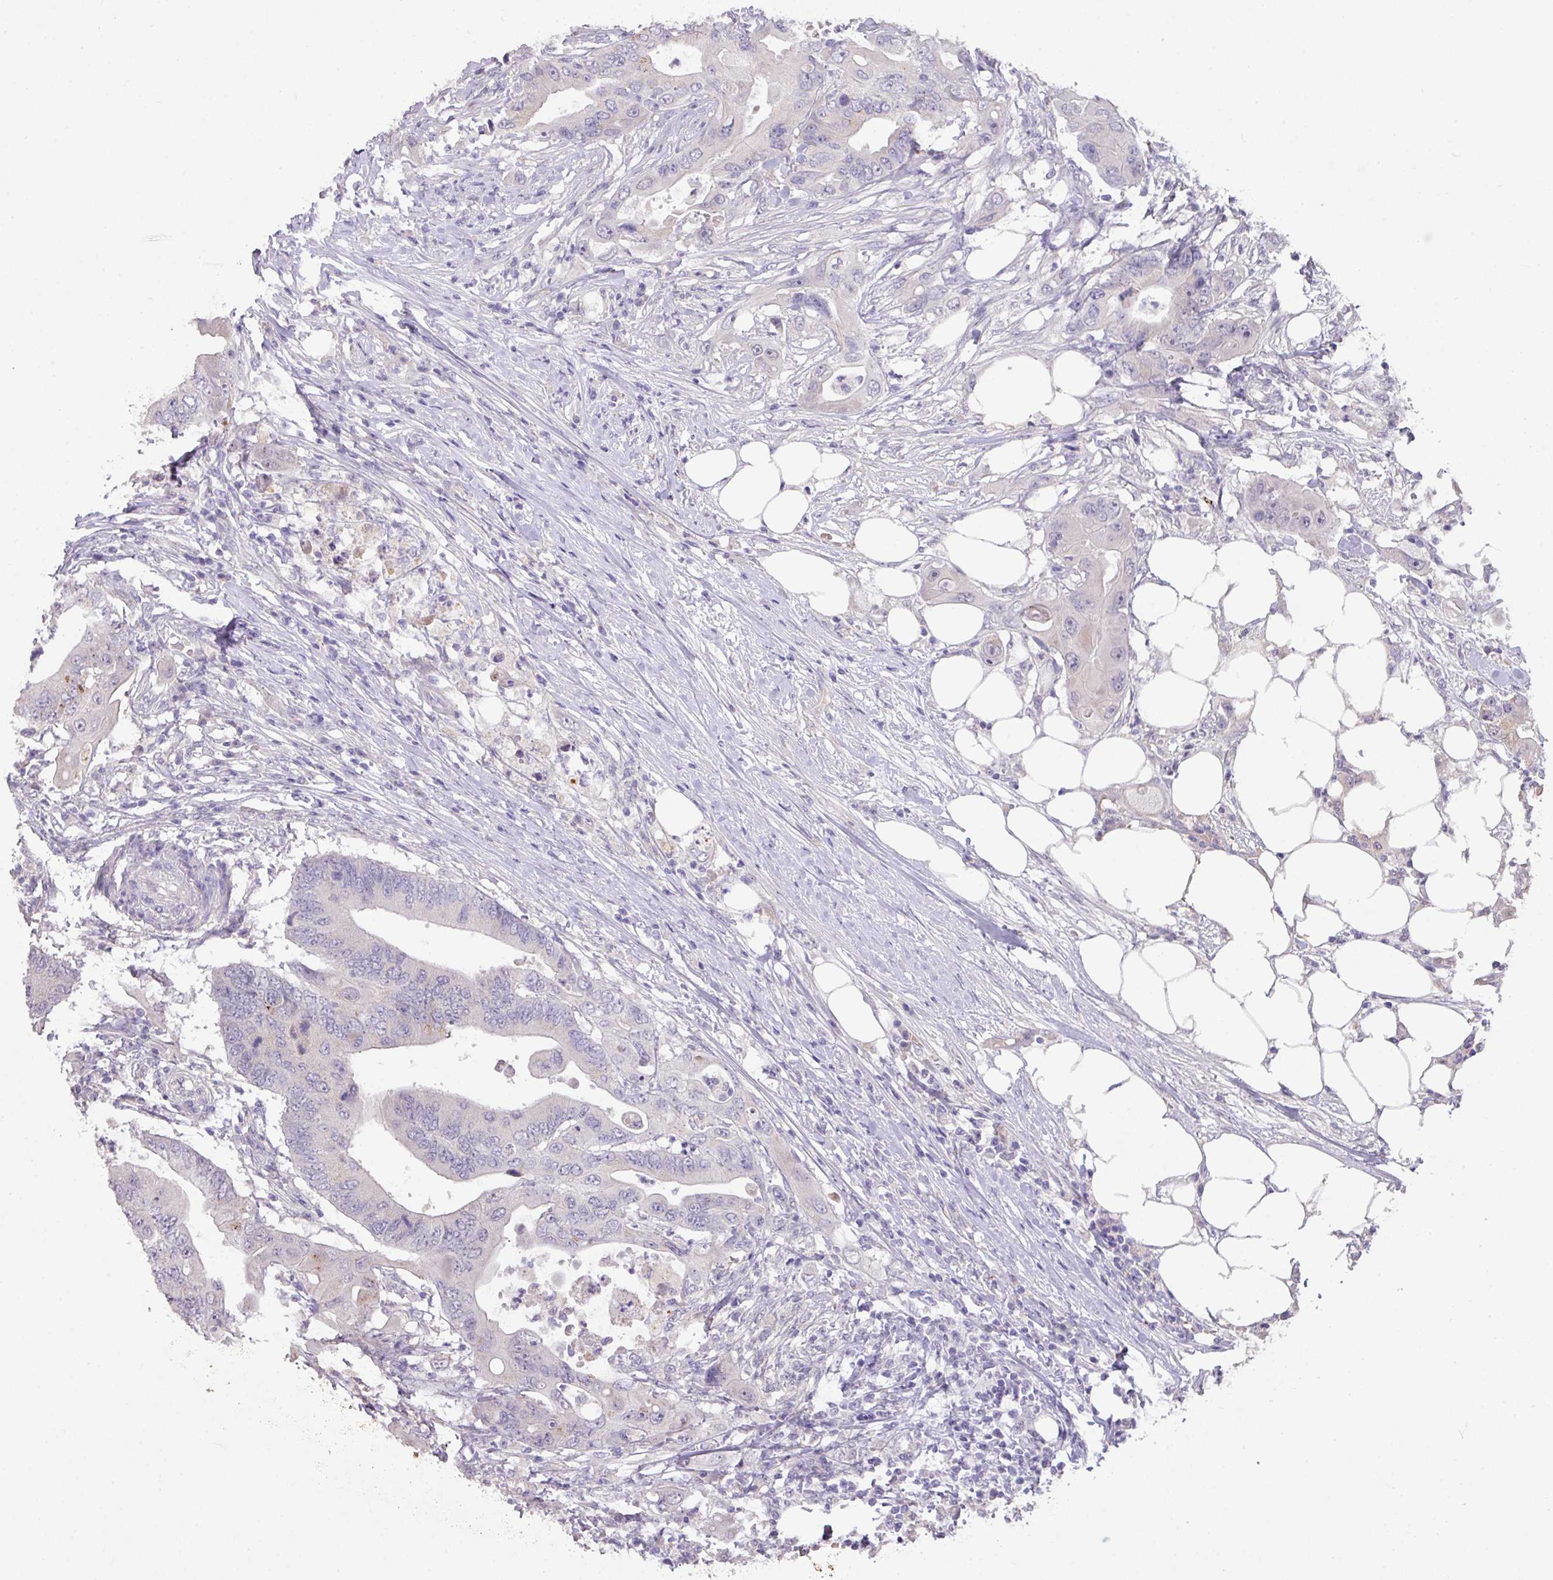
{"staining": {"intensity": "negative", "quantity": "none", "location": "none"}, "tissue": "colorectal cancer", "cell_type": "Tumor cells", "image_type": "cancer", "snomed": [{"axis": "morphology", "description": "Adenocarcinoma, NOS"}, {"axis": "topography", "description": "Colon"}], "caption": "Tumor cells show no significant protein positivity in adenocarcinoma (colorectal).", "gene": "PRADC1", "patient": {"sex": "male", "age": 71}}